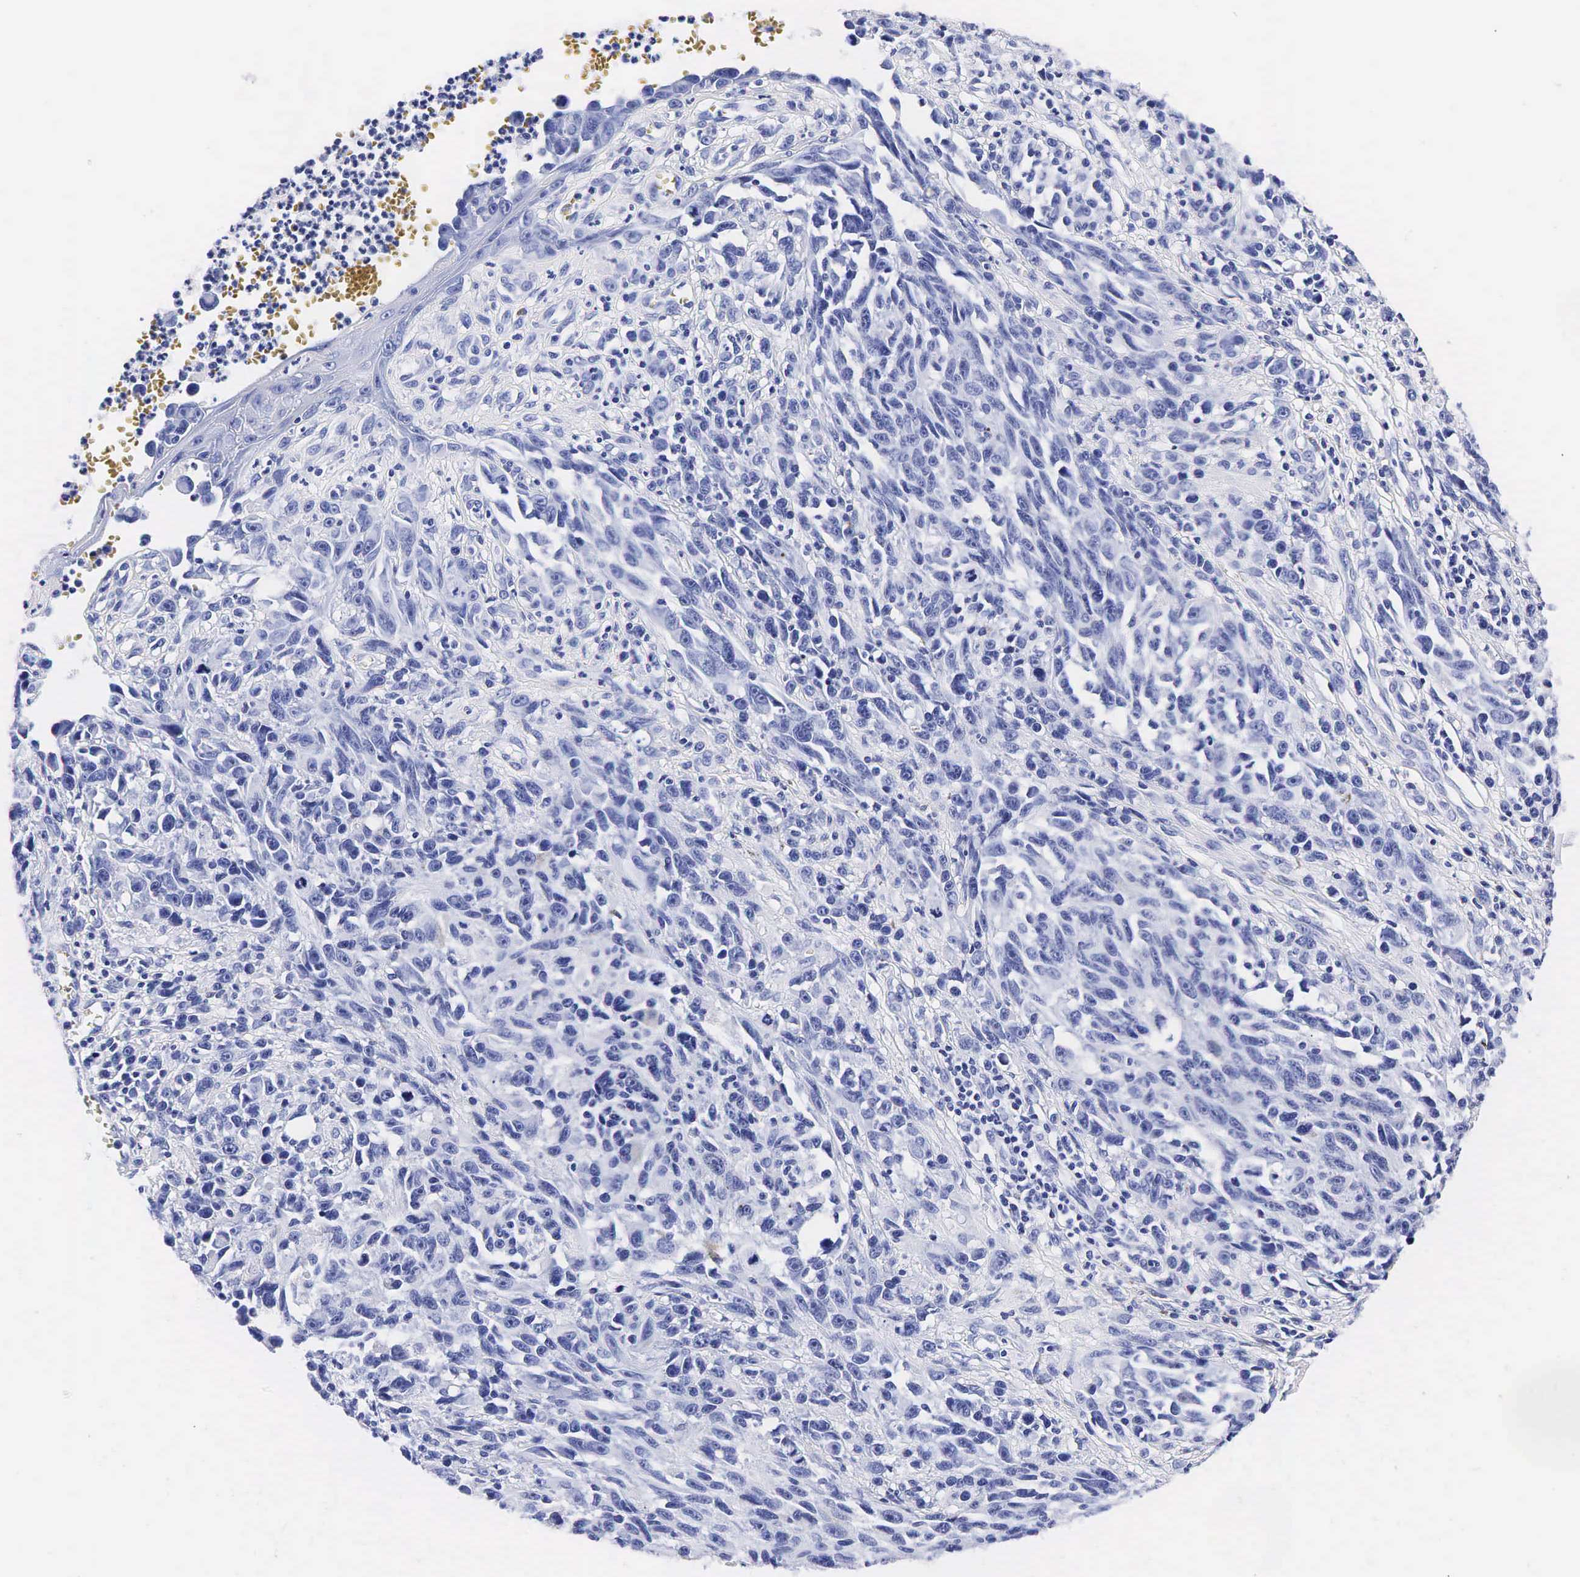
{"staining": {"intensity": "negative", "quantity": "none", "location": "none"}, "tissue": "melanoma", "cell_type": "Tumor cells", "image_type": "cancer", "snomed": [{"axis": "morphology", "description": "Malignant melanoma, NOS"}, {"axis": "topography", "description": "Skin"}], "caption": "Immunohistochemical staining of human malignant melanoma demonstrates no significant positivity in tumor cells.", "gene": "KLK3", "patient": {"sex": "female", "age": 82}}